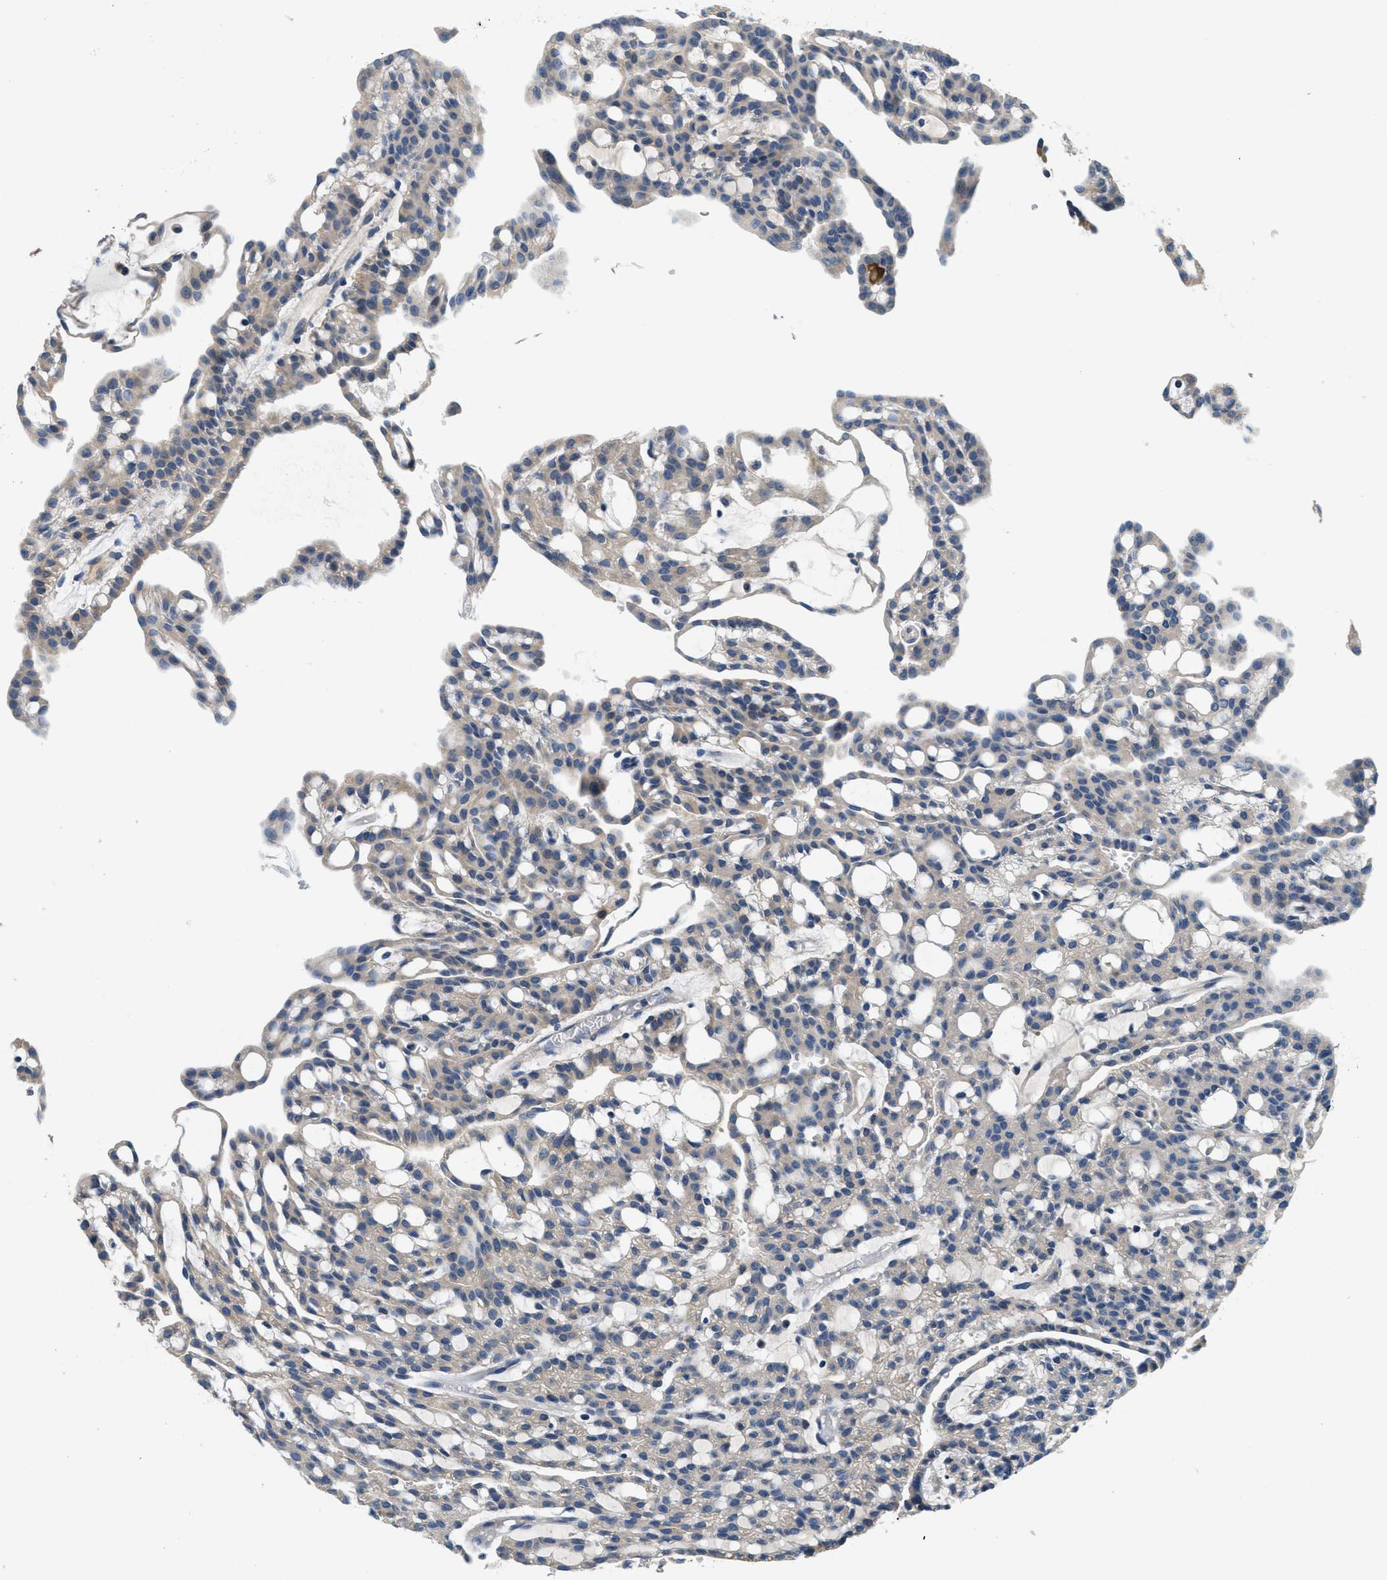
{"staining": {"intensity": "negative", "quantity": "none", "location": "none"}, "tissue": "renal cancer", "cell_type": "Tumor cells", "image_type": "cancer", "snomed": [{"axis": "morphology", "description": "Adenocarcinoma, NOS"}, {"axis": "topography", "description": "Kidney"}], "caption": "A high-resolution image shows IHC staining of renal adenocarcinoma, which demonstrates no significant staining in tumor cells.", "gene": "ALDH3A2", "patient": {"sex": "male", "age": 63}}